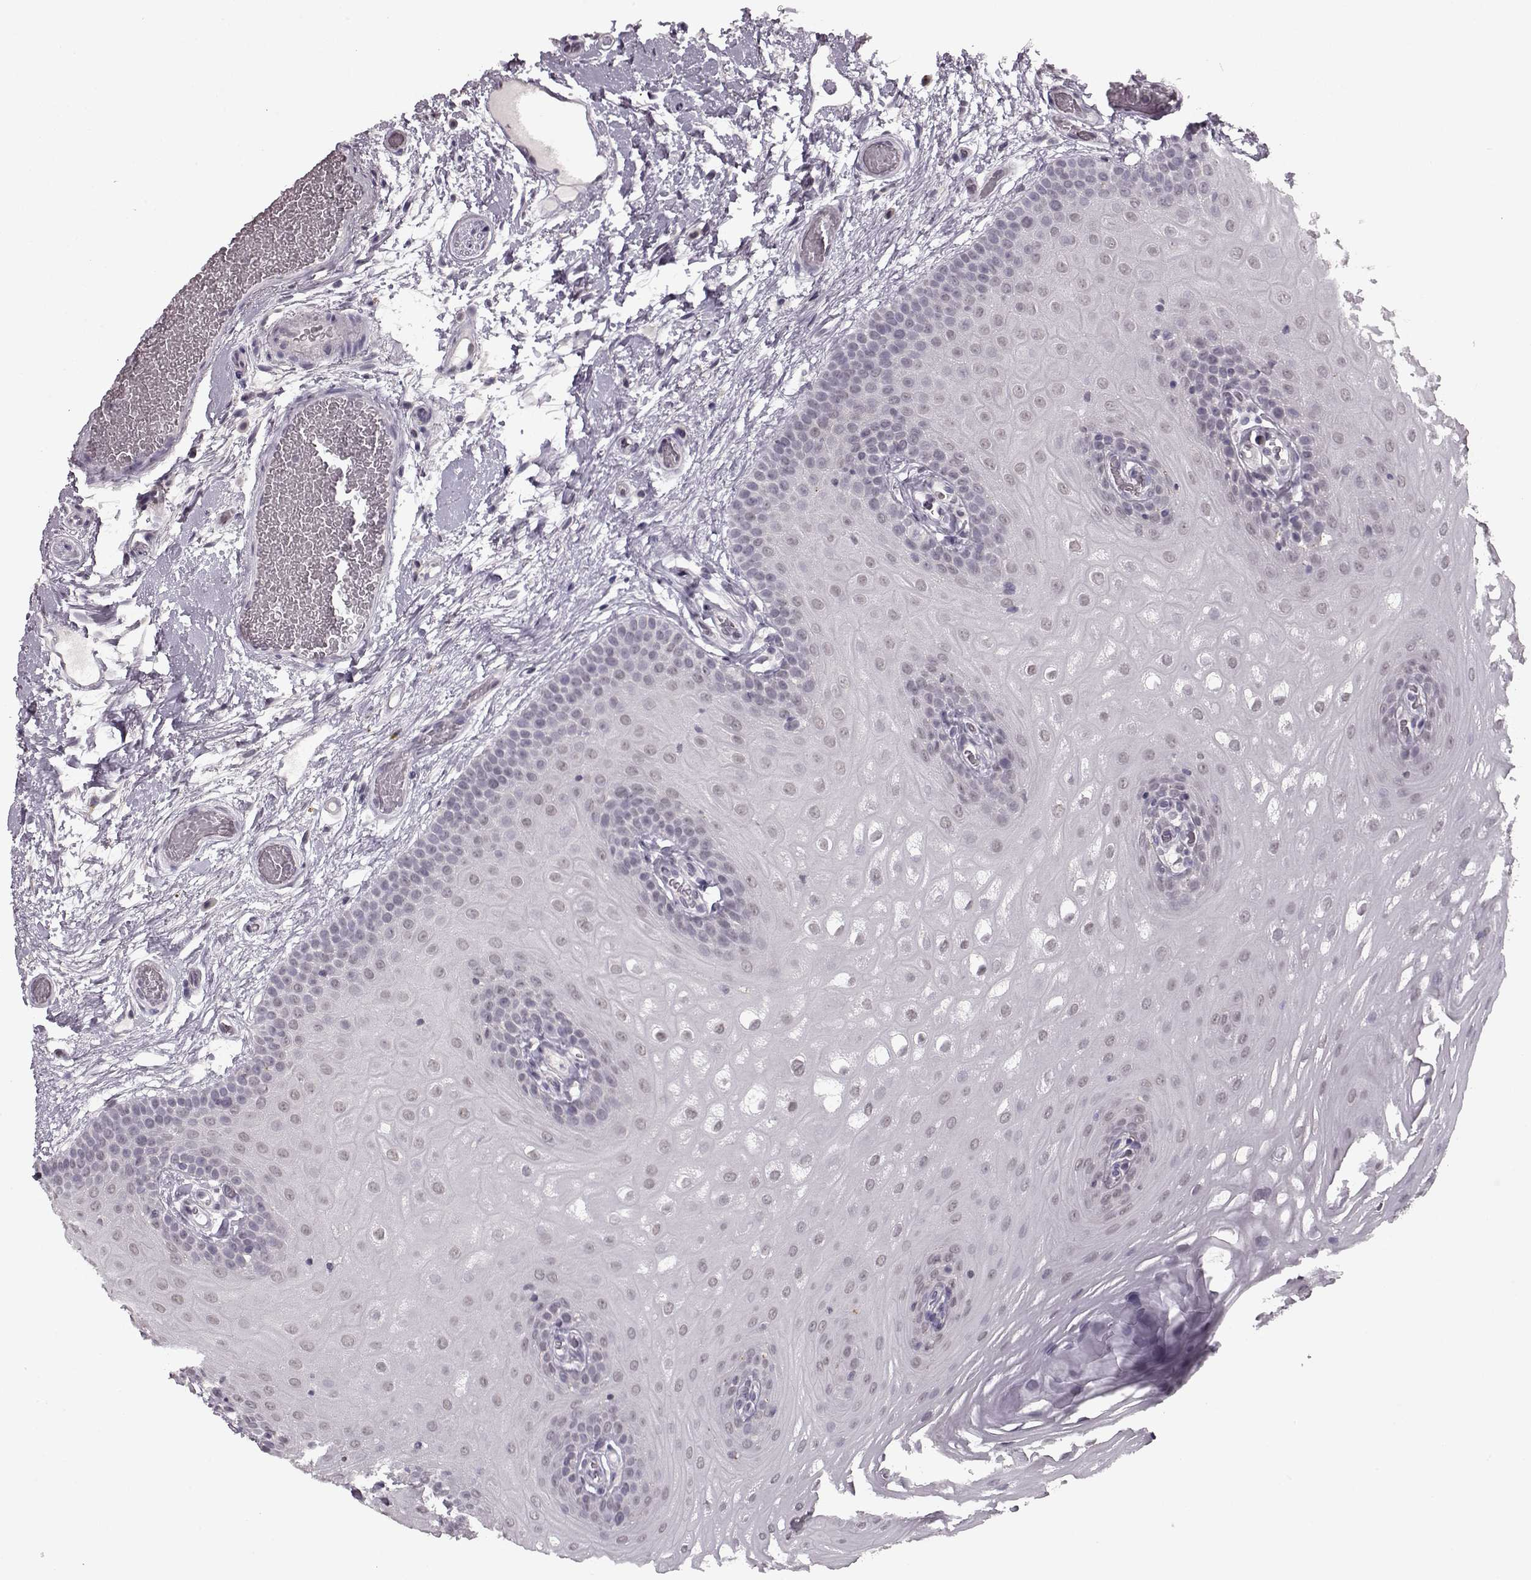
{"staining": {"intensity": "weak", "quantity": "<25%", "location": "nuclear"}, "tissue": "oral mucosa", "cell_type": "Squamous epithelial cells", "image_type": "normal", "snomed": [{"axis": "morphology", "description": "Normal tissue, NOS"}, {"axis": "morphology", "description": "Squamous cell carcinoma, NOS"}, {"axis": "topography", "description": "Oral tissue"}, {"axis": "topography", "description": "Head-Neck"}], "caption": "Squamous epithelial cells are negative for protein expression in normal human oral mucosa. (DAB (3,3'-diaminobenzidine) immunohistochemistry (IHC), high magnification).", "gene": "RP1L1", "patient": {"sex": "male", "age": 78}}